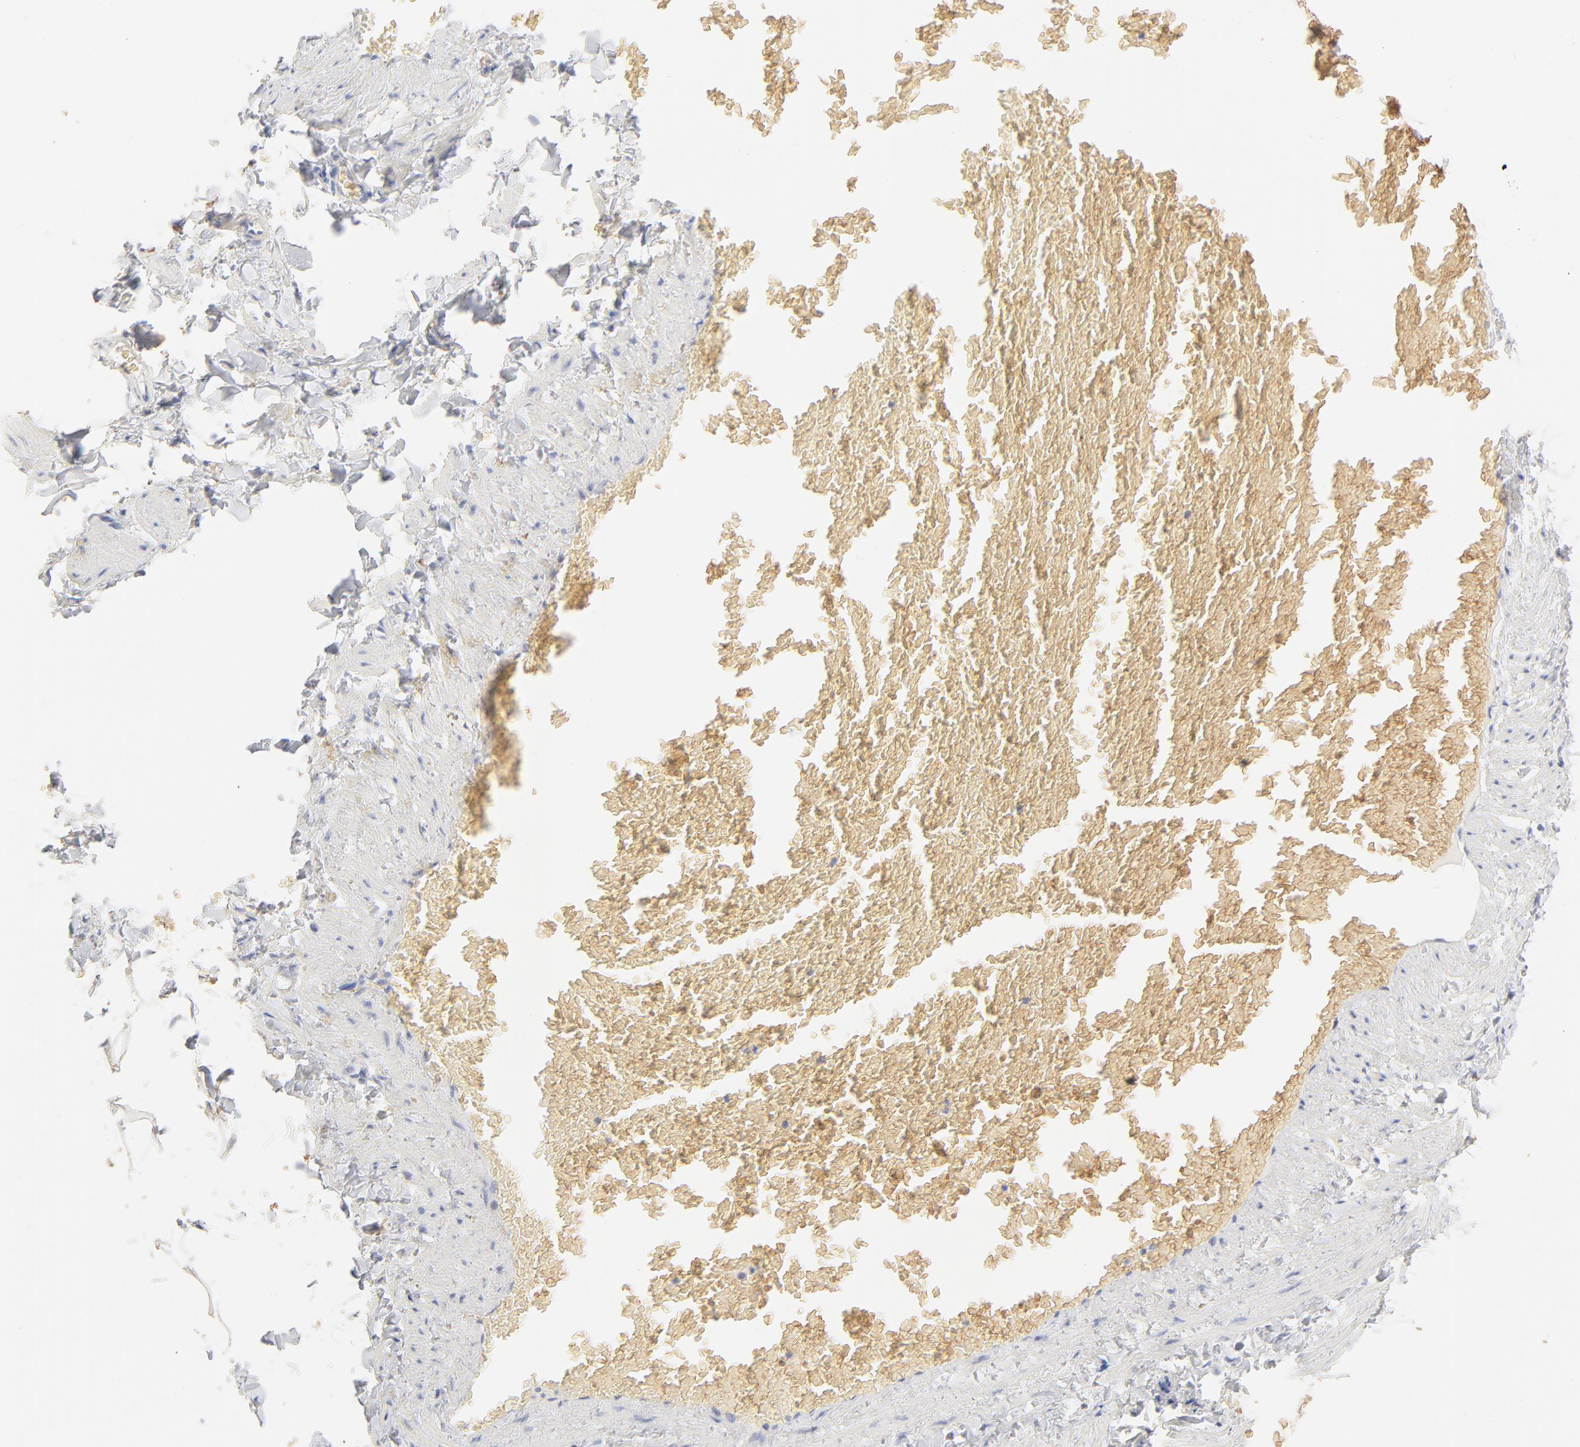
{"staining": {"intensity": "negative", "quantity": "none", "location": "none"}, "tissue": "adipose tissue", "cell_type": "Adipocytes", "image_type": "normal", "snomed": [{"axis": "morphology", "description": "Normal tissue, NOS"}, {"axis": "topography", "description": "Vascular tissue"}], "caption": "A histopathology image of adipose tissue stained for a protein exhibits no brown staining in adipocytes.", "gene": "SPTB", "patient": {"sex": "male", "age": 41}}